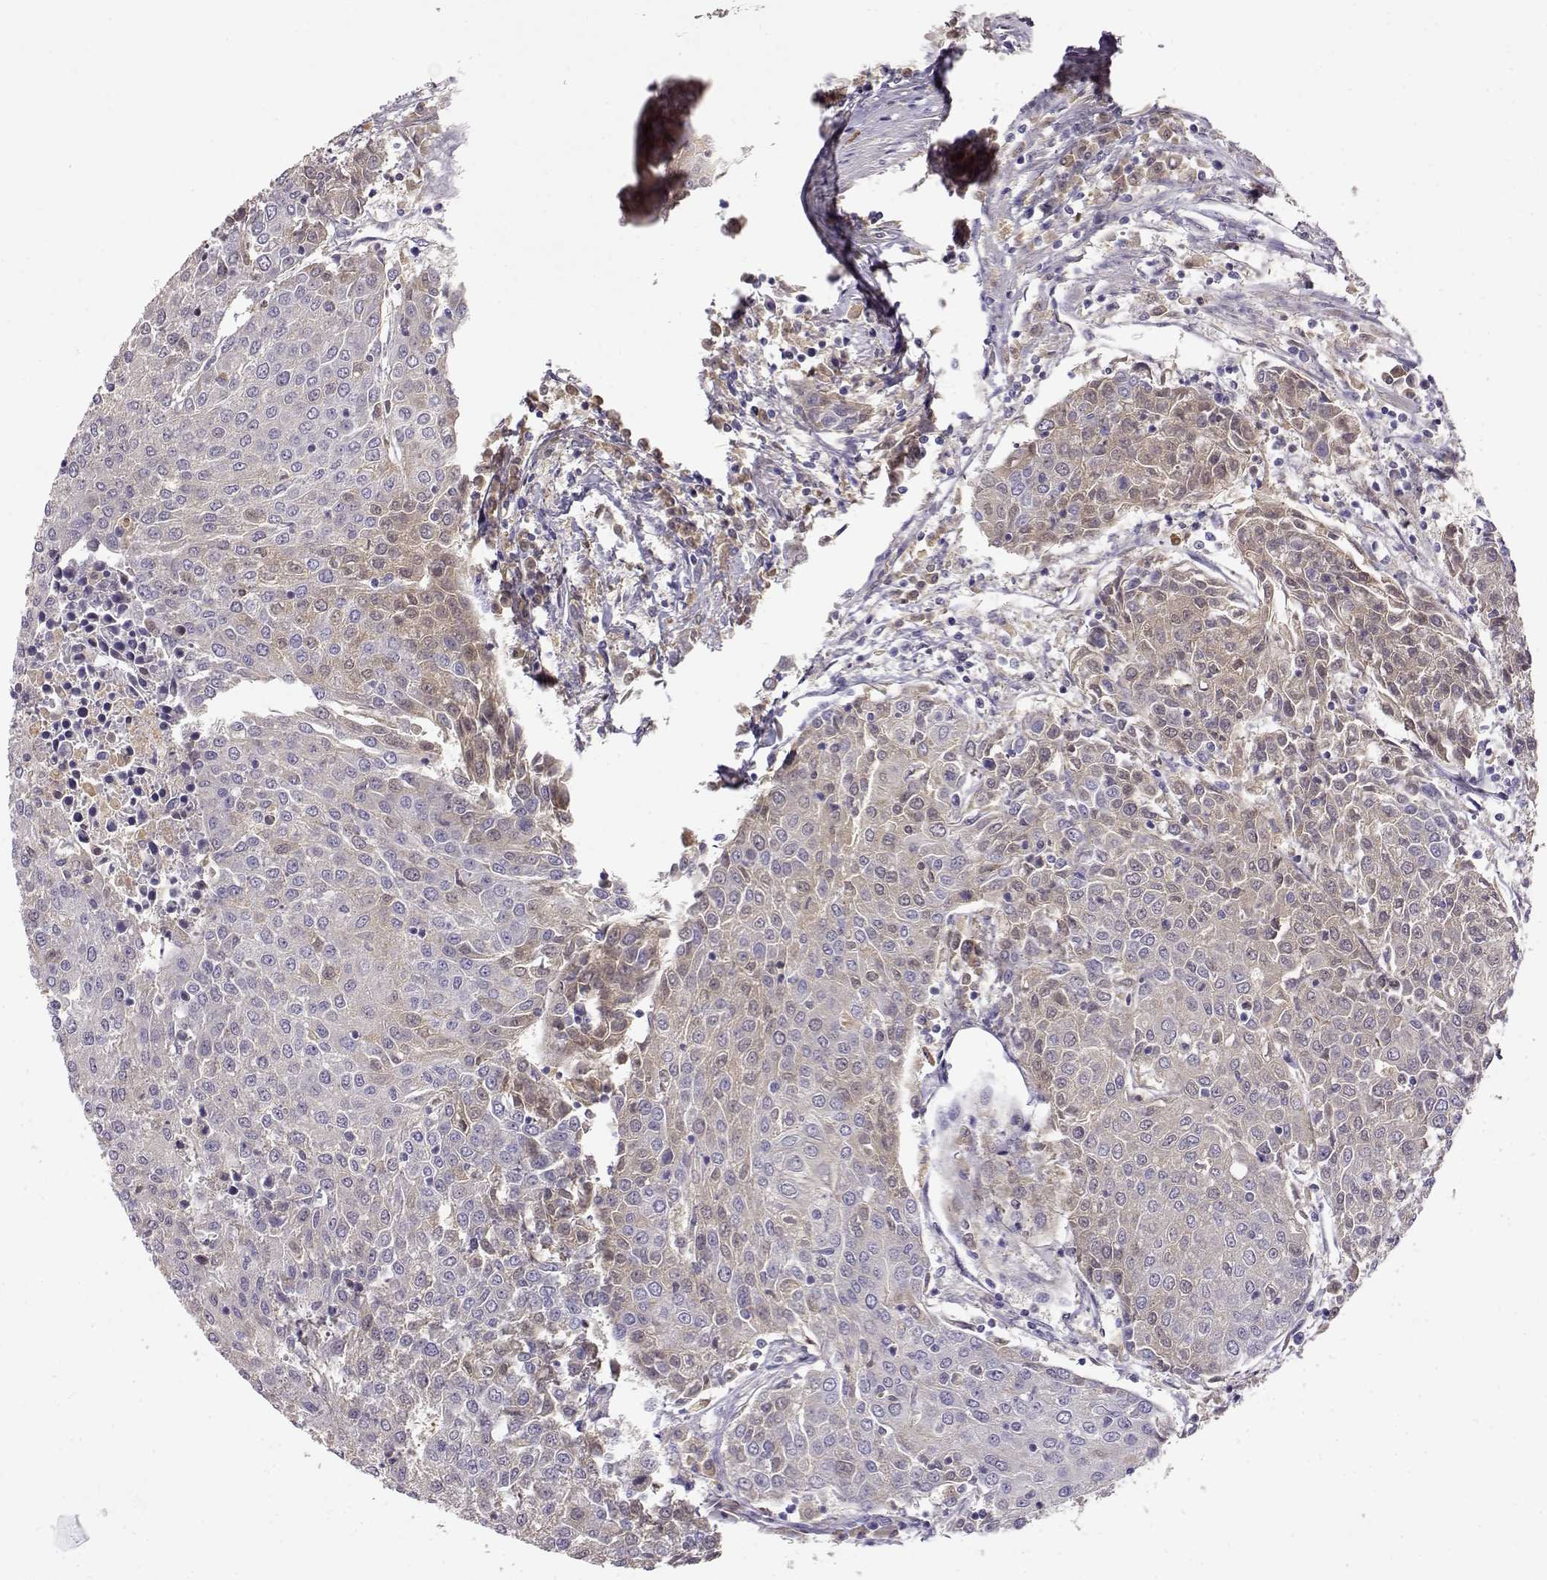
{"staining": {"intensity": "weak", "quantity": "<25%", "location": "cytoplasmic/membranous"}, "tissue": "urothelial cancer", "cell_type": "Tumor cells", "image_type": "cancer", "snomed": [{"axis": "morphology", "description": "Urothelial carcinoma, High grade"}, {"axis": "topography", "description": "Urinary bladder"}], "caption": "This is an immunohistochemistry (IHC) image of human urothelial carcinoma (high-grade). There is no positivity in tumor cells.", "gene": "TACR1", "patient": {"sex": "female", "age": 85}}